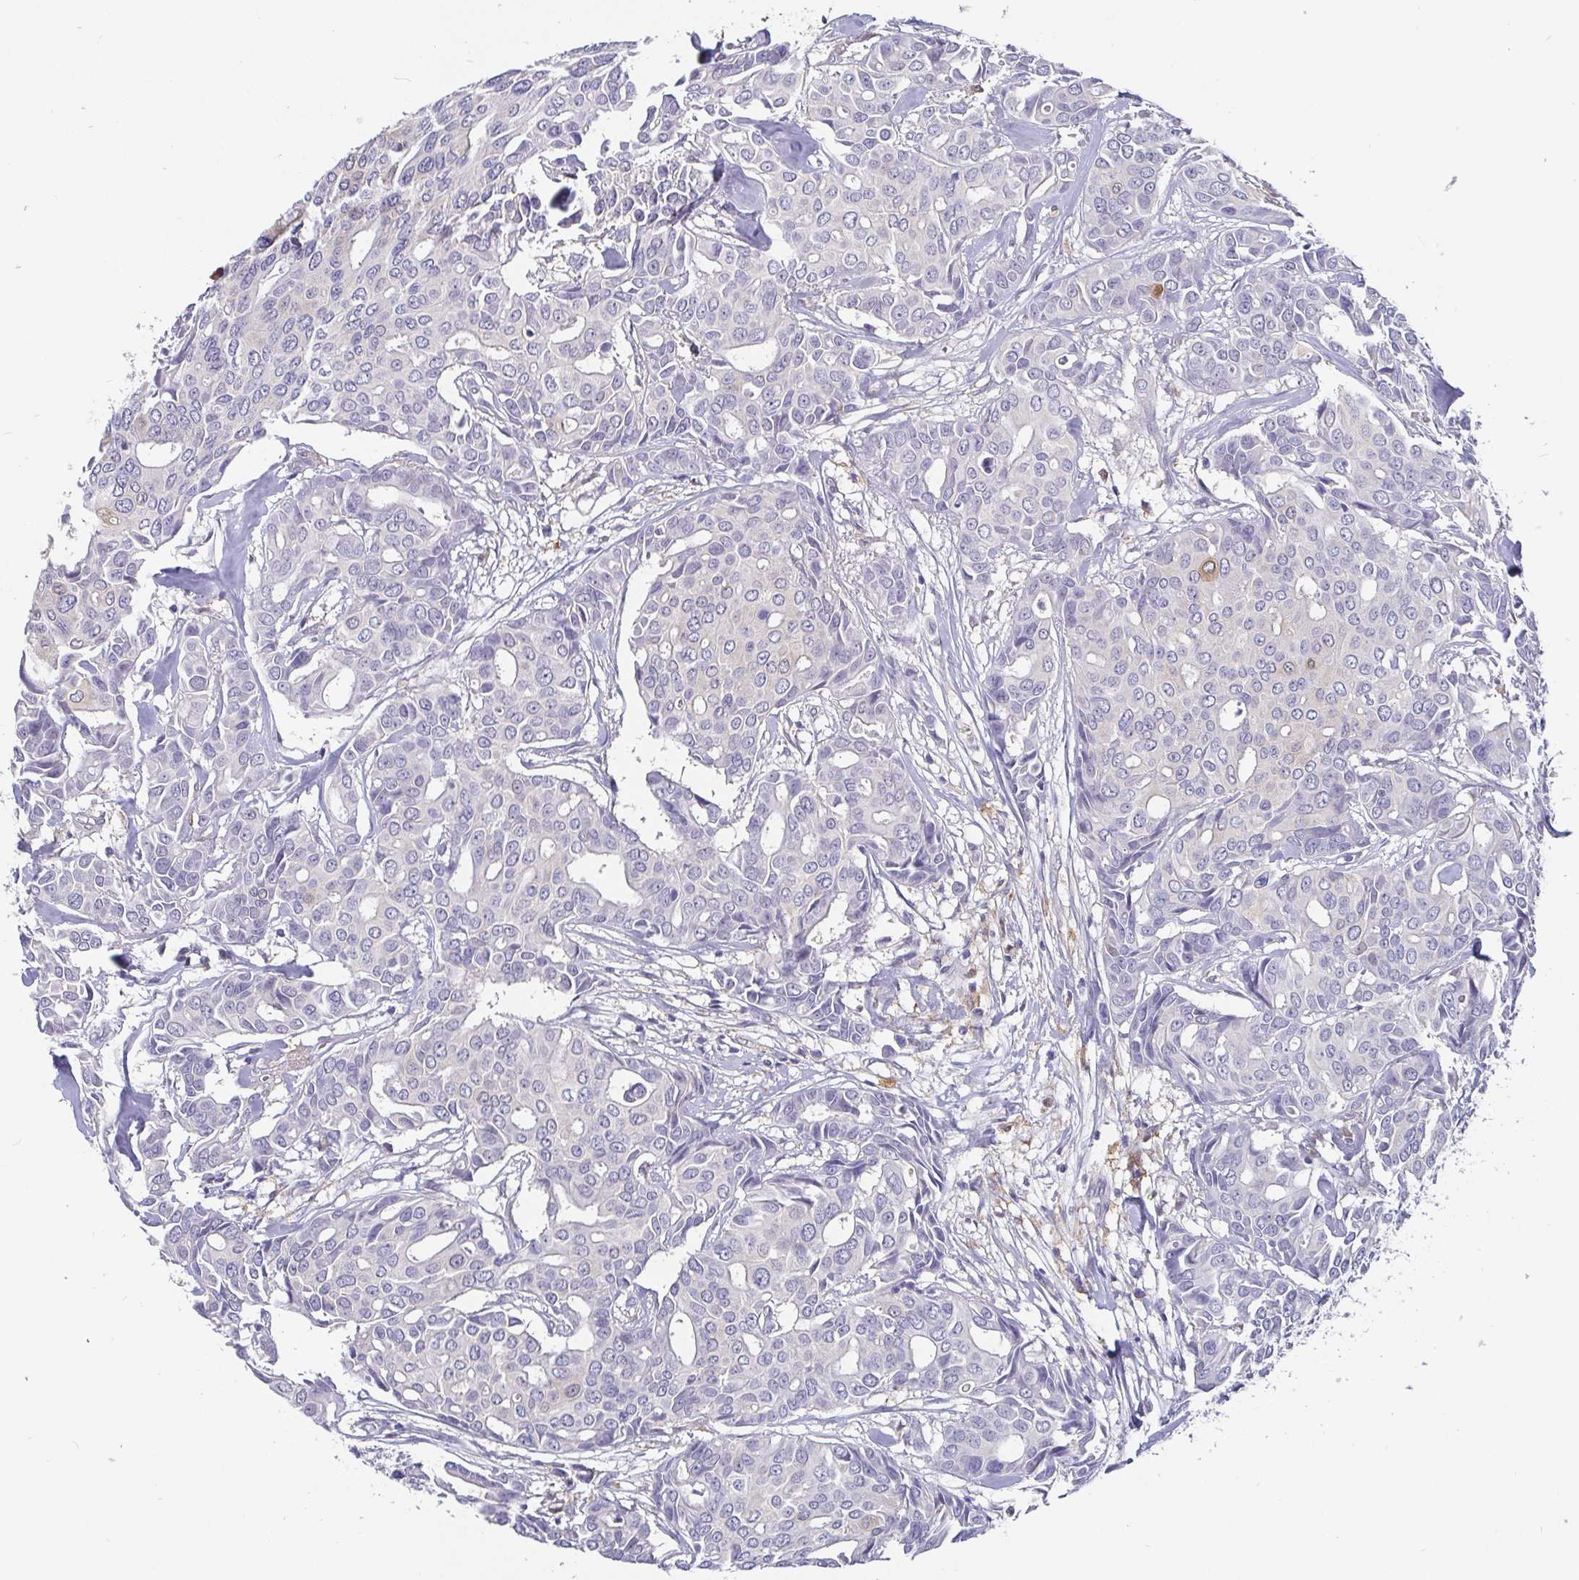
{"staining": {"intensity": "negative", "quantity": "none", "location": "none"}, "tissue": "breast cancer", "cell_type": "Tumor cells", "image_type": "cancer", "snomed": [{"axis": "morphology", "description": "Duct carcinoma"}, {"axis": "topography", "description": "Breast"}], "caption": "IHC photomicrograph of neoplastic tissue: breast cancer (invasive ductal carcinoma) stained with DAB (3,3'-diaminobenzidine) displays no significant protein staining in tumor cells.", "gene": "IDH1", "patient": {"sex": "female", "age": 54}}